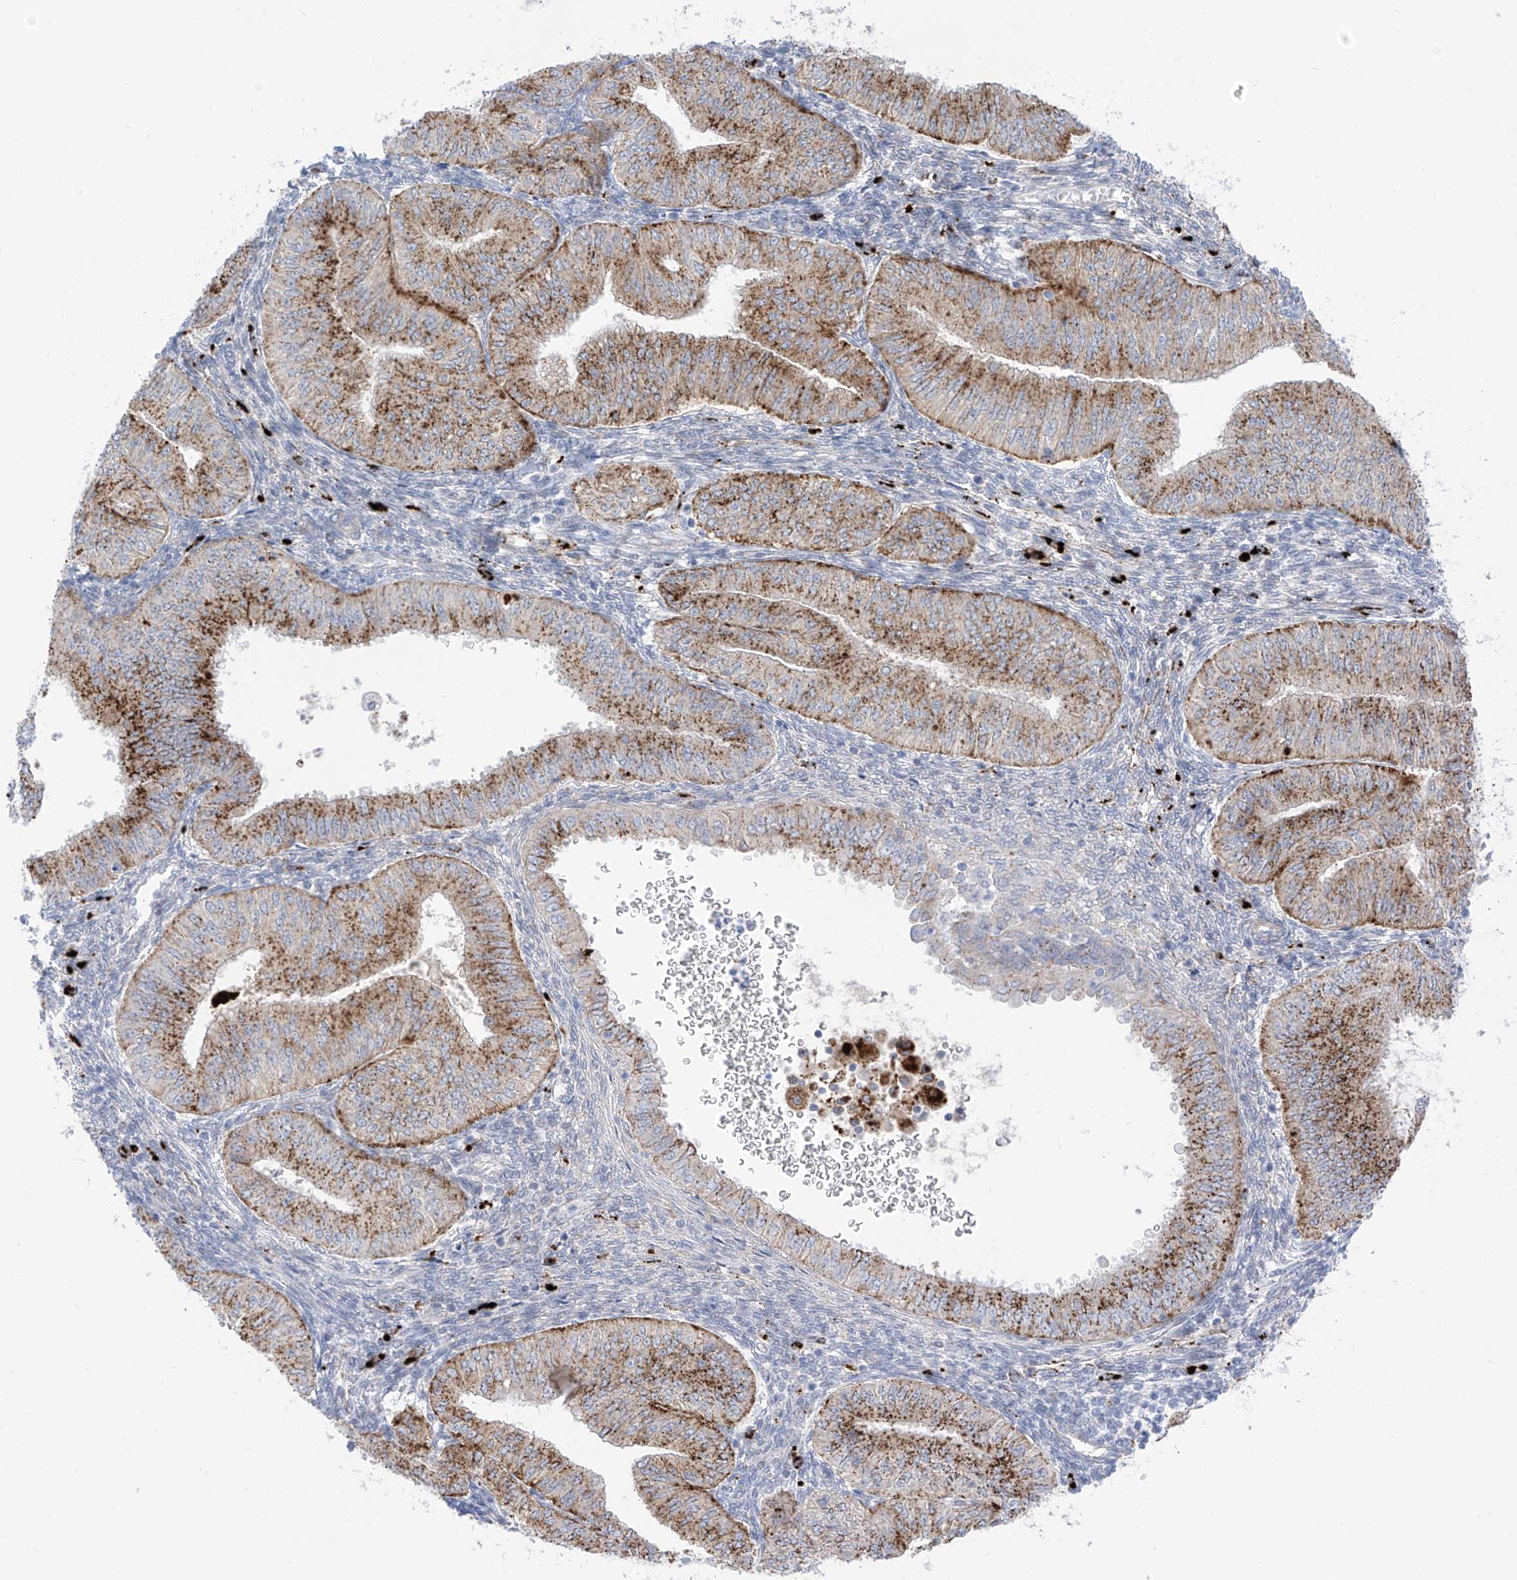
{"staining": {"intensity": "moderate", "quantity": ">75%", "location": "cytoplasmic/membranous"}, "tissue": "endometrial cancer", "cell_type": "Tumor cells", "image_type": "cancer", "snomed": [{"axis": "morphology", "description": "Normal tissue, NOS"}, {"axis": "morphology", "description": "Adenocarcinoma, NOS"}, {"axis": "topography", "description": "Endometrium"}], "caption": "DAB (3,3'-diaminobenzidine) immunohistochemical staining of endometrial adenocarcinoma demonstrates moderate cytoplasmic/membranous protein positivity in approximately >75% of tumor cells. (Stains: DAB (3,3'-diaminobenzidine) in brown, nuclei in blue, Microscopy: brightfield microscopy at high magnification).", "gene": "PSPH", "patient": {"sex": "female", "age": 53}}